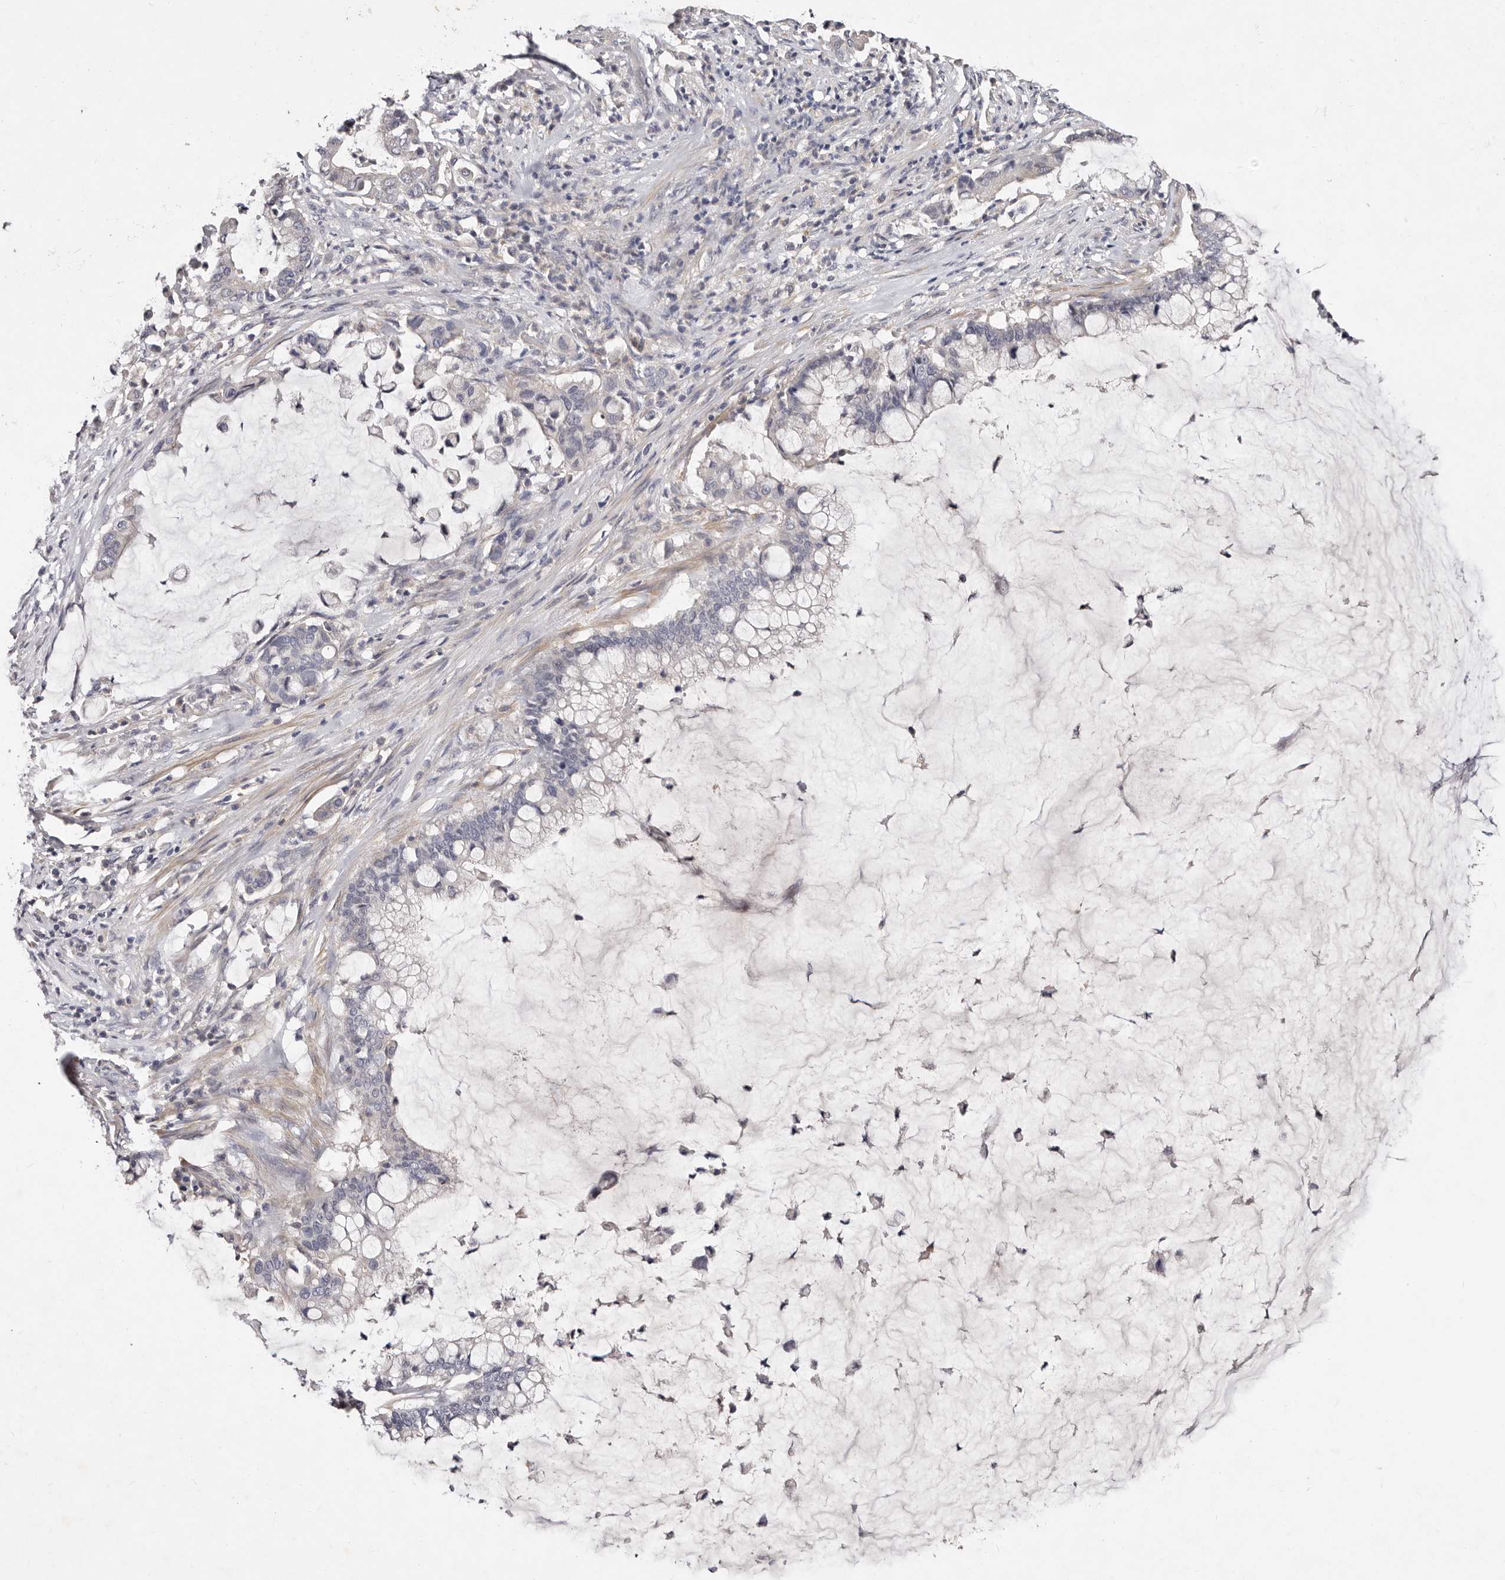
{"staining": {"intensity": "negative", "quantity": "none", "location": "none"}, "tissue": "pancreatic cancer", "cell_type": "Tumor cells", "image_type": "cancer", "snomed": [{"axis": "morphology", "description": "Adenocarcinoma, NOS"}, {"axis": "topography", "description": "Pancreas"}], "caption": "IHC image of adenocarcinoma (pancreatic) stained for a protein (brown), which displays no expression in tumor cells.", "gene": "MRPS33", "patient": {"sex": "male", "age": 41}}